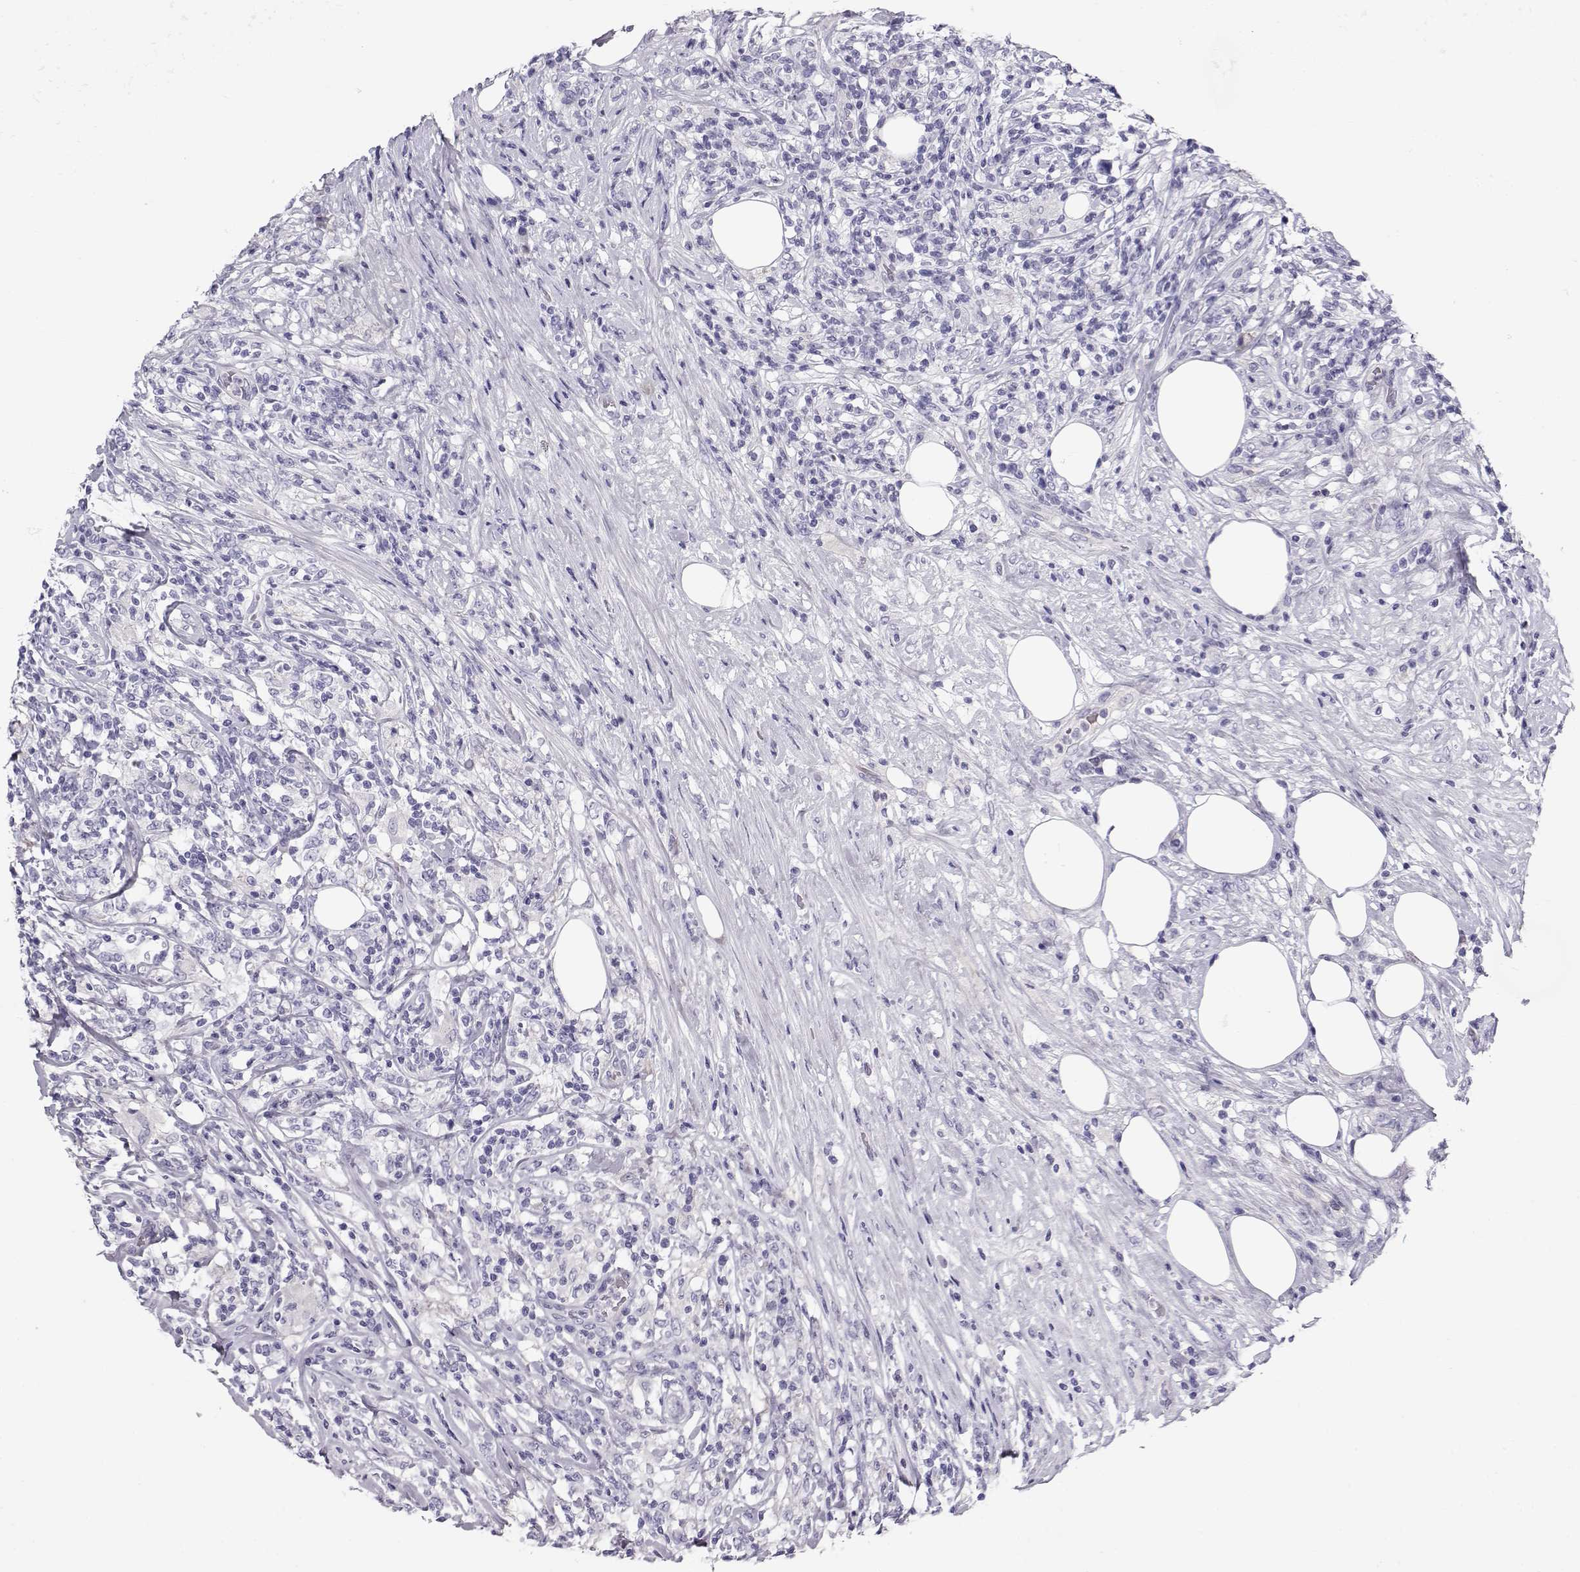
{"staining": {"intensity": "negative", "quantity": "none", "location": "none"}, "tissue": "lymphoma", "cell_type": "Tumor cells", "image_type": "cancer", "snomed": [{"axis": "morphology", "description": "Malignant lymphoma, non-Hodgkin's type, High grade"}, {"axis": "topography", "description": "Lymph node"}], "caption": "The histopathology image shows no staining of tumor cells in lymphoma. (Brightfield microscopy of DAB (3,3'-diaminobenzidine) immunohistochemistry at high magnification).", "gene": "GPR26", "patient": {"sex": "female", "age": 84}}